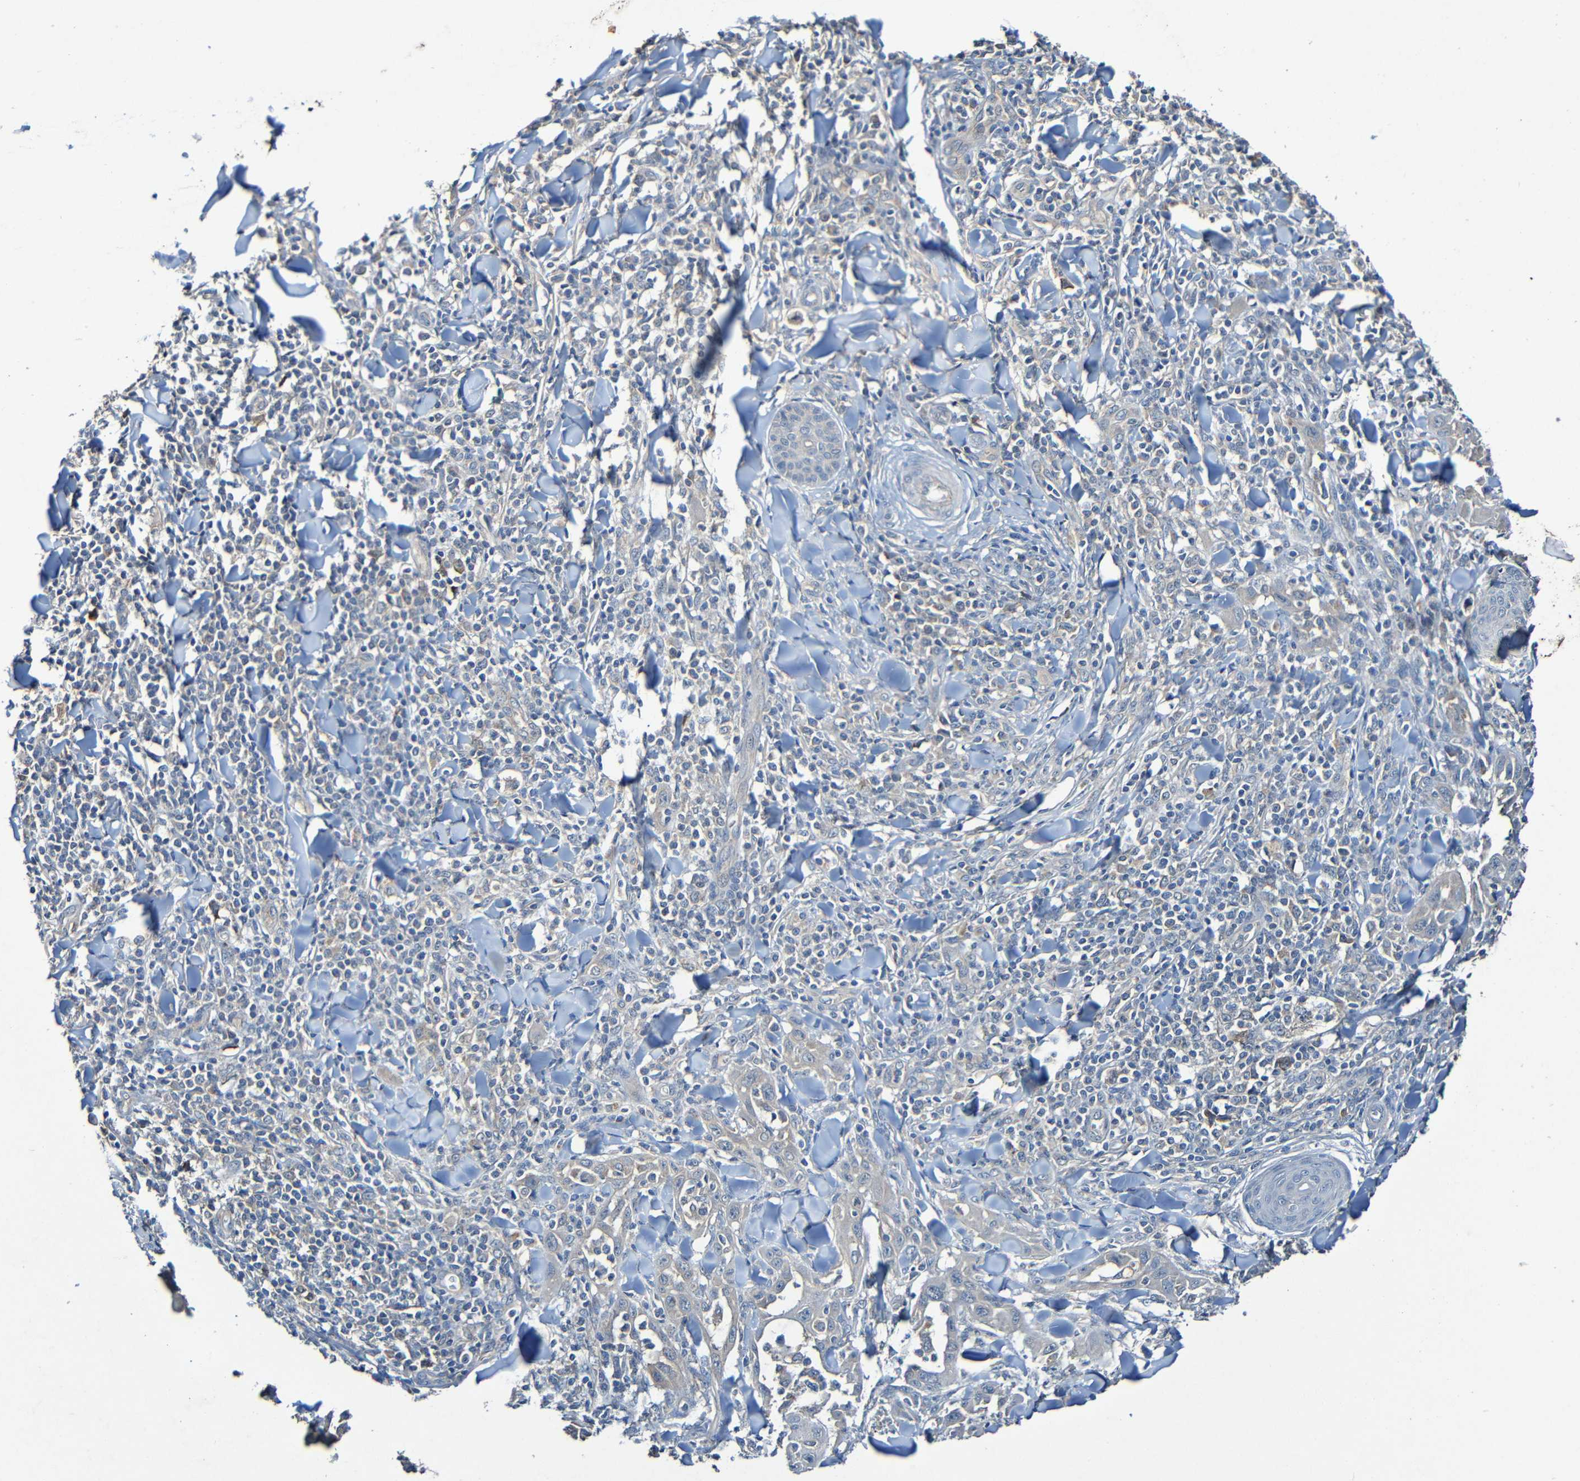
{"staining": {"intensity": "weak", "quantity": "<25%", "location": "cytoplasmic/membranous"}, "tissue": "skin cancer", "cell_type": "Tumor cells", "image_type": "cancer", "snomed": [{"axis": "morphology", "description": "Squamous cell carcinoma, NOS"}, {"axis": "topography", "description": "Skin"}], "caption": "The histopathology image shows no staining of tumor cells in skin cancer. (Stains: DAB immunohistochemistry with hematoxylin counter stain, Microscopy: brightfield microscopy at high magnification).", "gene": "LRRC70", "patient": {"sex": "male", "age": 24}}